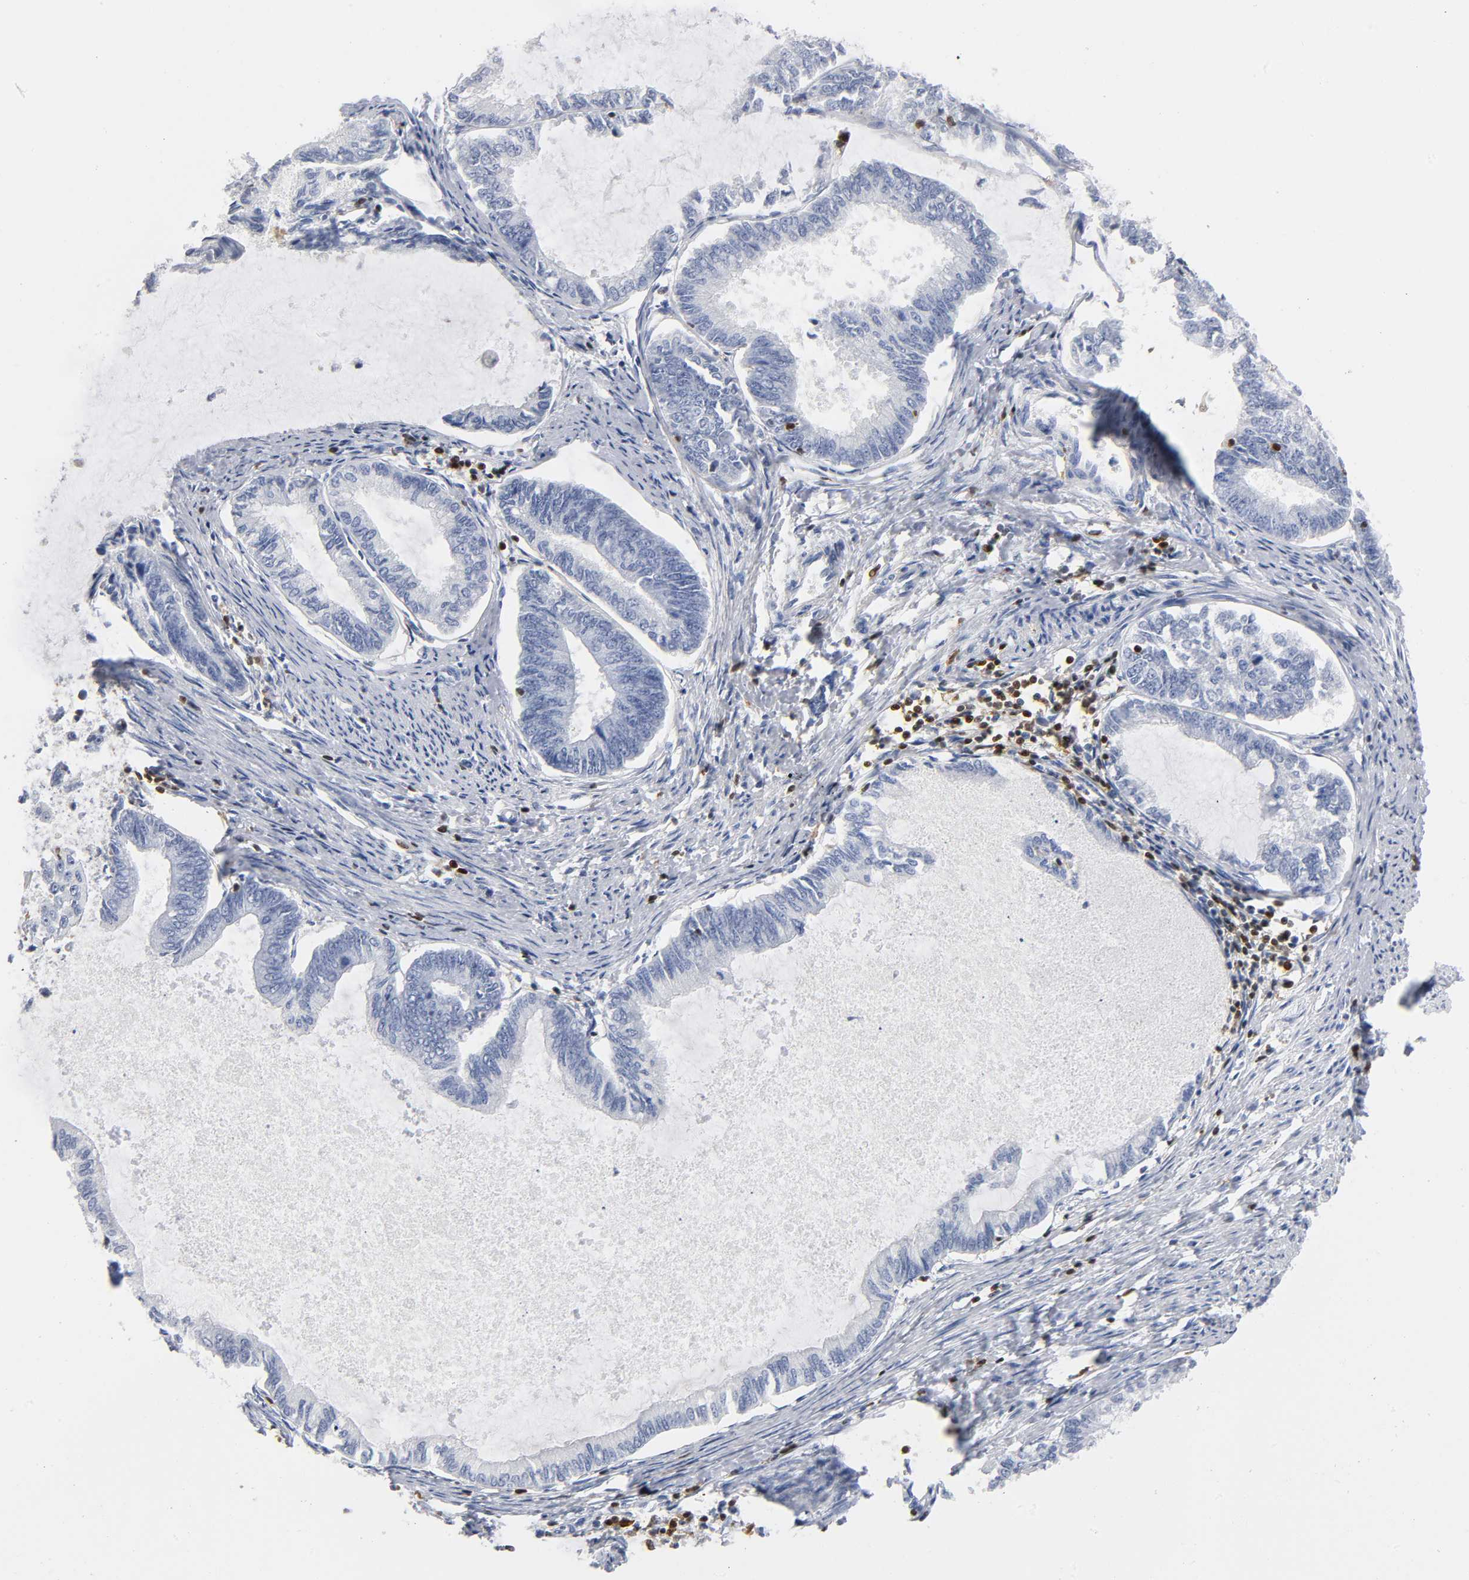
{"staining": {"intensity": "negative", "quantity": "none", "location": "none"}, "tissue": "endometrial cancer", "cell_type": "Tumor cells", "image_type": "cancer", "snomed": [{"axis": "morphology", "description": "Adenocarcinoma, NOS"}, {"axis": "topography", "description": "Endometrium"}], "caption": "The immunohistochemistry image has no significant expression in tumor cells of endometrial cancer tissue.", "gene": "DOK2", "patient": {"sex": "female", "age": 86}}